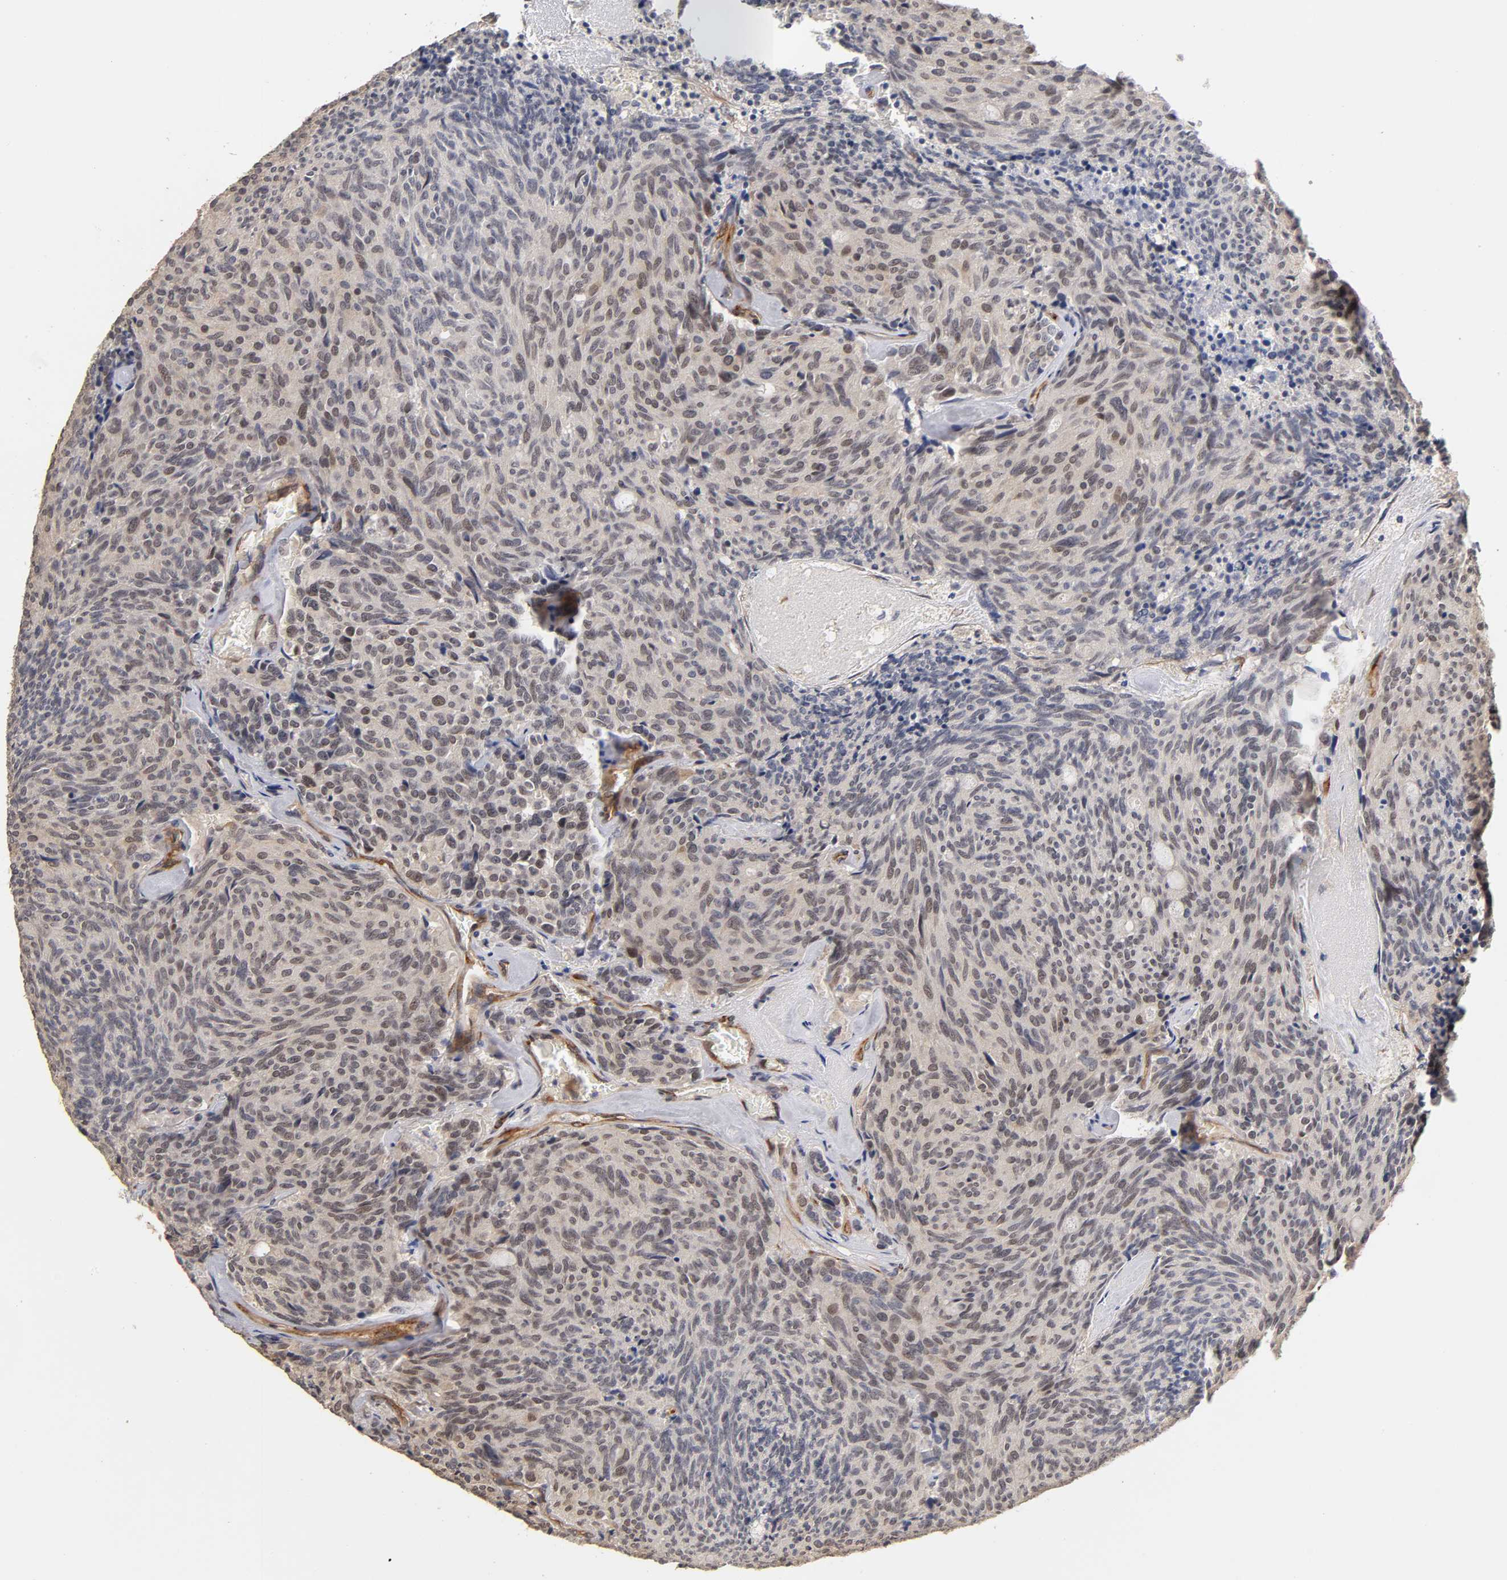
{"staining": {"intensity": "negative", "quantity": "none", "location": "none"}, "tissue": "carcinoid", "cell_type": "Tumor cells", "image_type": "cancer", "snomed": [{"axis": "morphology", "description": "Carcinoid, malignant, NOS"}, {"axis": "topography", "description": "Pancreas"}], "caption": "The image shows no staining of tumor cells in carcinoid.", "gene": "LAMB1", "patient": {"sex": "female", "age": 54}}